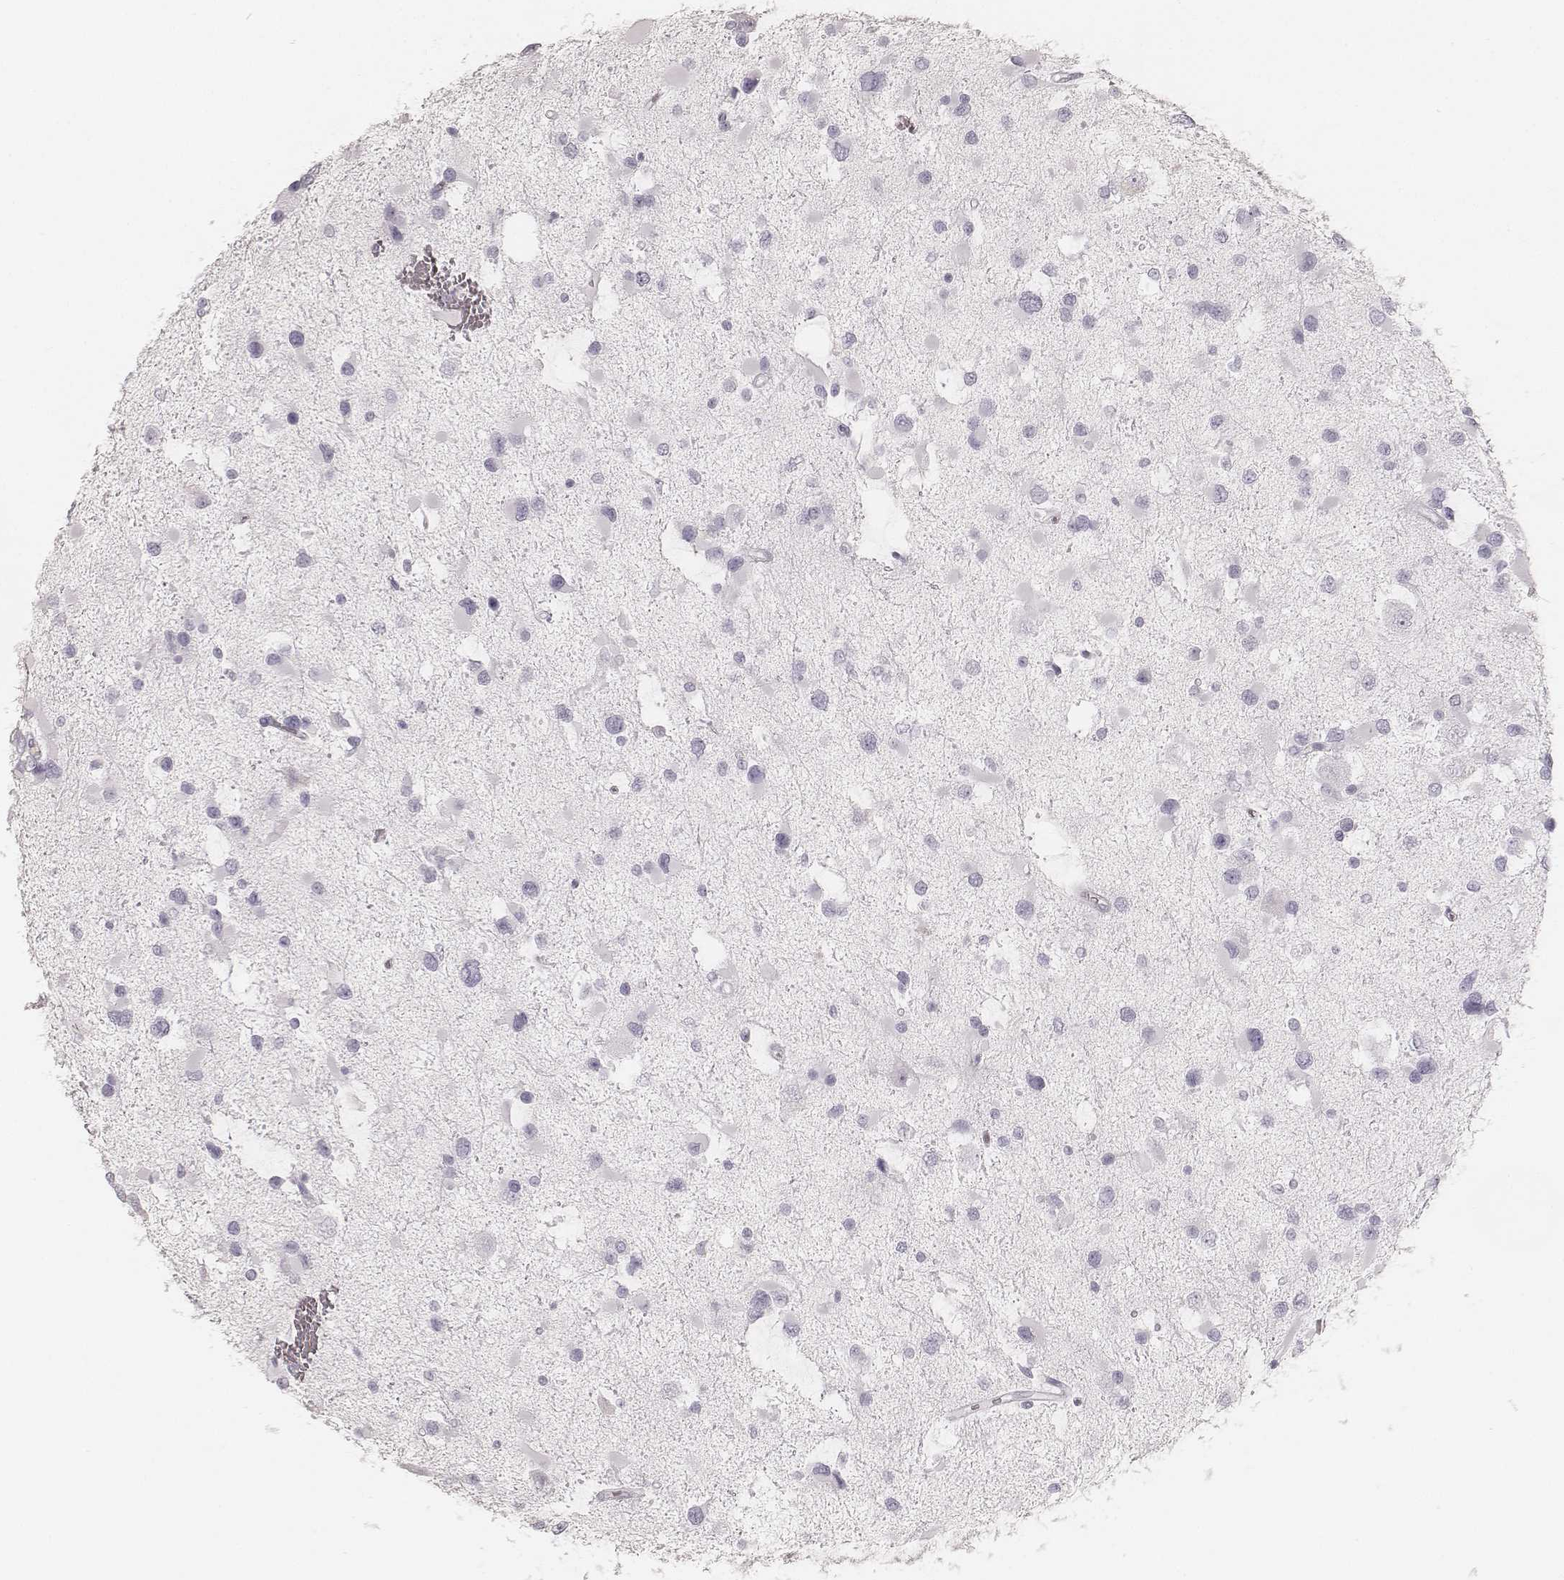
{"staining": {"intensity": "negative", "quantity": "none", "location": "none"}, "tissue": "glioma", "cell_type": "Tumor cells", "image_type": "cancer", "snomed": [{"axis": "morphology", "description": "Glioma, malignant, Low grade"}, {"axis": "topography", "description": "Brain"}], "caption": "High power microscopy micrograph of an immunohistochemistry micrograph of malignant glioma (low-grade), revealing no significant positivity in tumor cells.", "gene": "KRT82", "patient": {"sex": "female", "age": 32}}